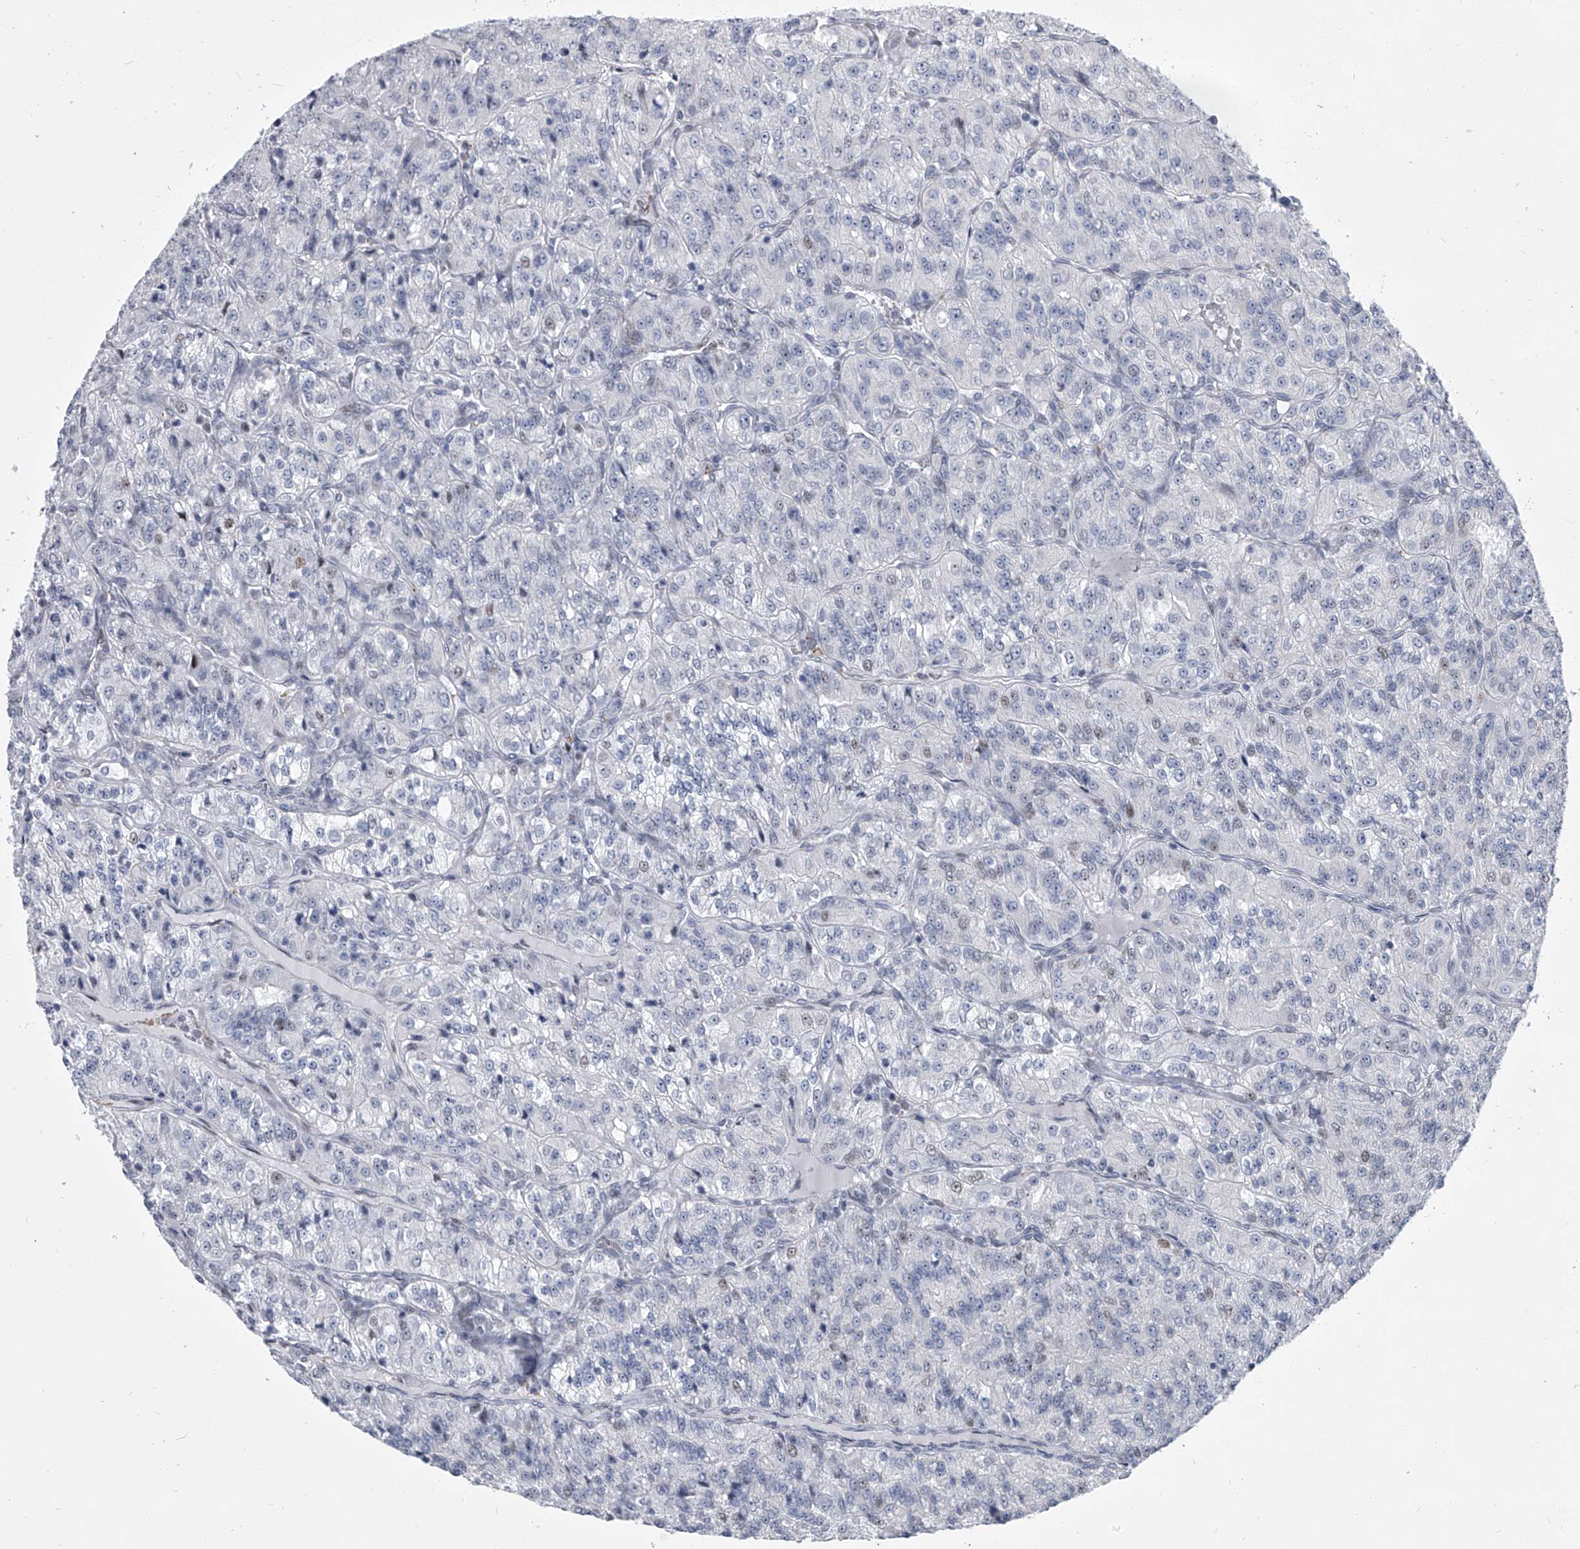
{"staining": {"intensity": "weak", "quantity": "<25%", "location": "nuclear"}, "tissue": "renal cancer", "cell_type": "Tumor cells", "image_type": "cancer", "snomed": [{"axis": "morphology", "description": "Adenocarcinoma, NOS"}, {"axis": "topography", "description": "Kidney"}], "caption": "Tumor cells are negative for brown protein staining in renal cancer.", "gene": "EVA1C", "patient": {"sex": "female", "age": 63}}